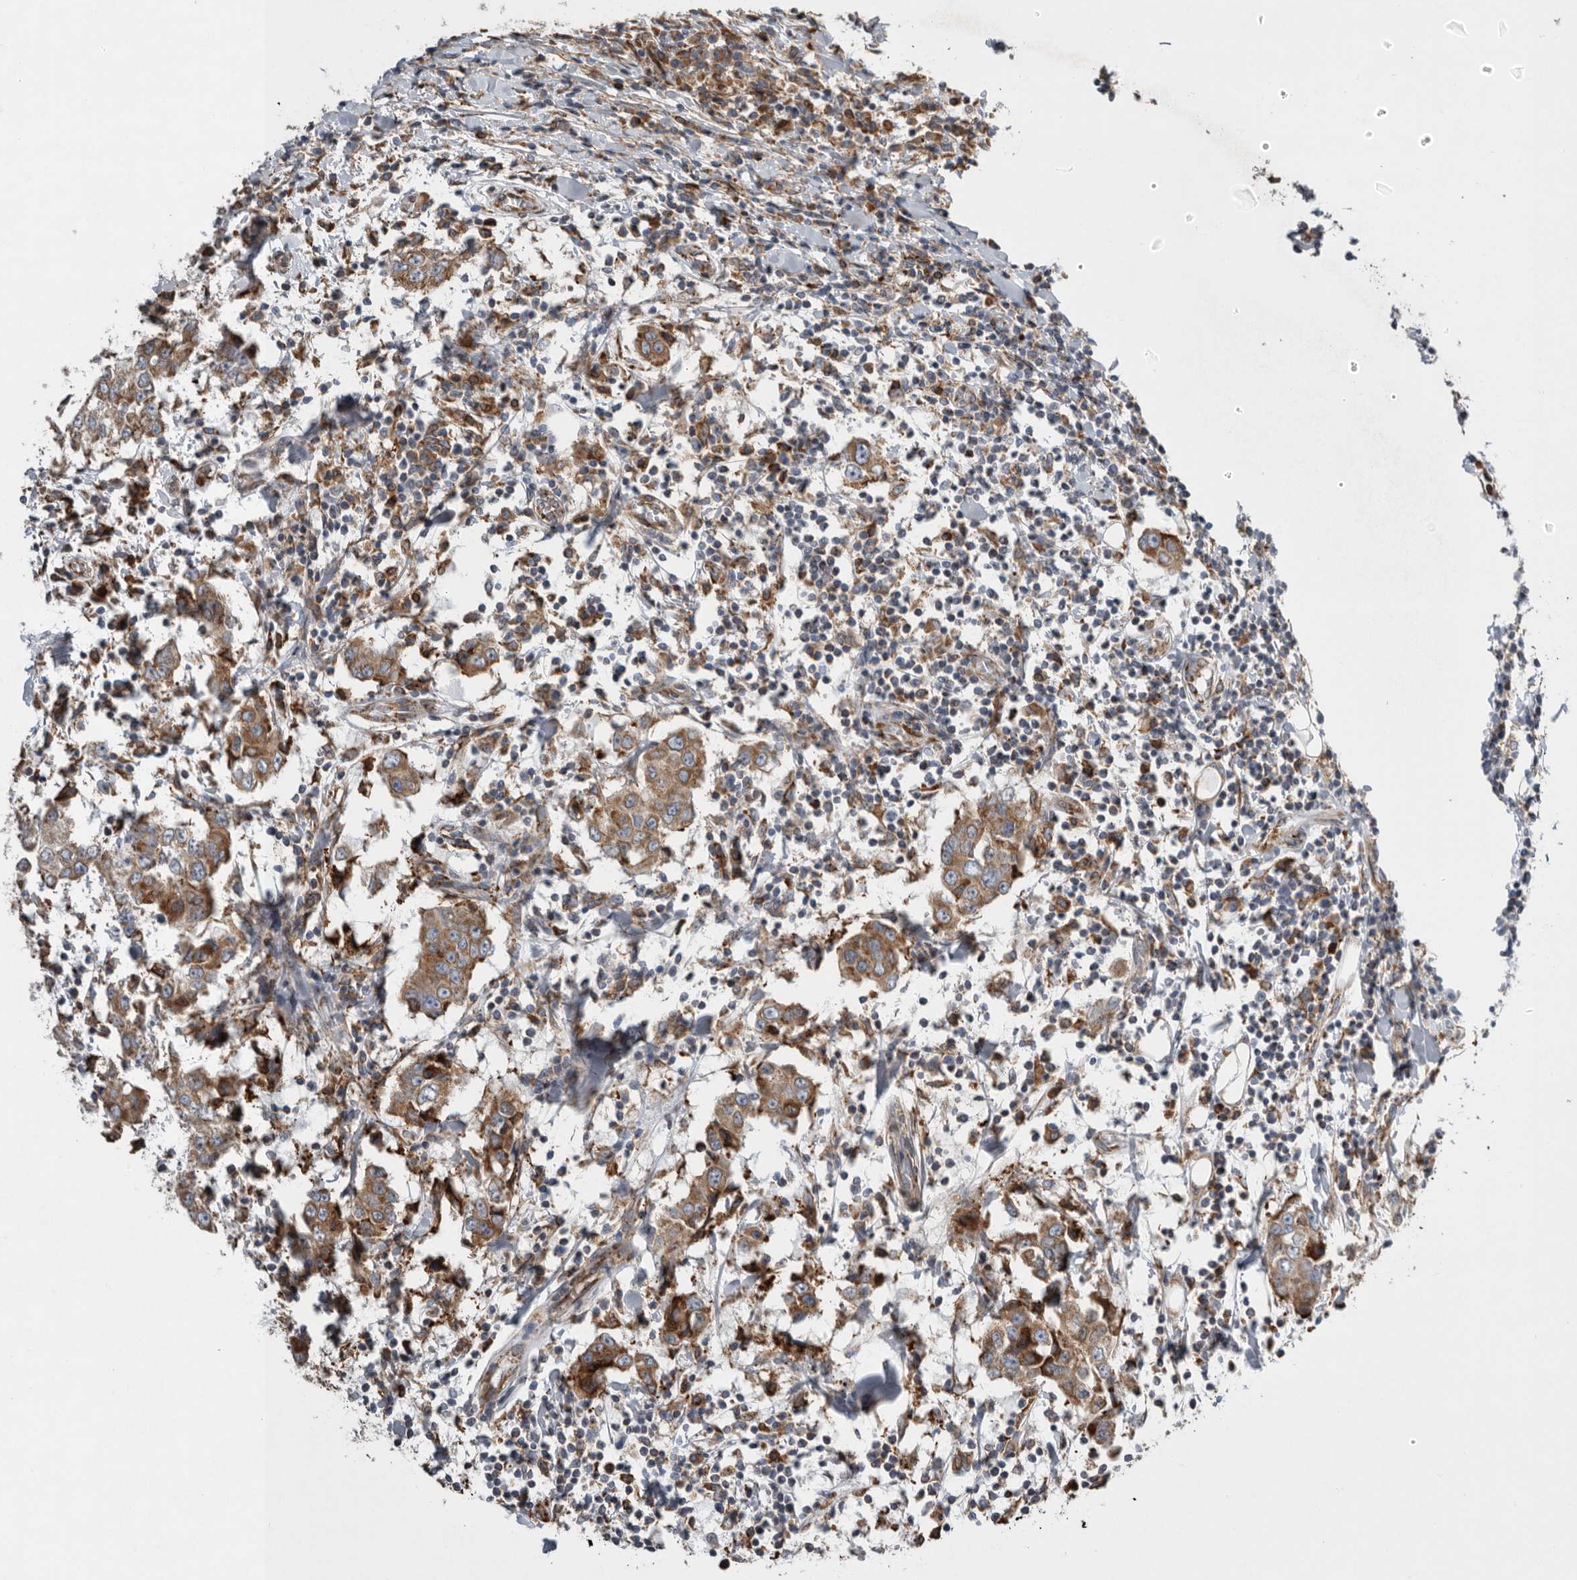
{"staining": {"intensity": "moderate", "quantity": ">75%", "location": "cytoplasmic/membranous"}, "tissue": "breast cancer", "cell_type": "Tumor cells", "image_type": "cancer", "snomed": [{"axis": "morphology", "description": "Duct carcinoma"}, {"axis": "topography", "description": "Breast"}], "caption": "Immunohistochemistry (IHC) histopathology image of neoplastic tissue: invasive ductal carcinoma (breast) stained using immunohistochemistry shows medium levels of moderate protein expression localized specifically in the cytoplasmic/membranous of tumor cells, appearing as a cytoplasmic/membranous brown color.", "gene": "GANAB", "patient": {"sex": "female", "age": 27}}